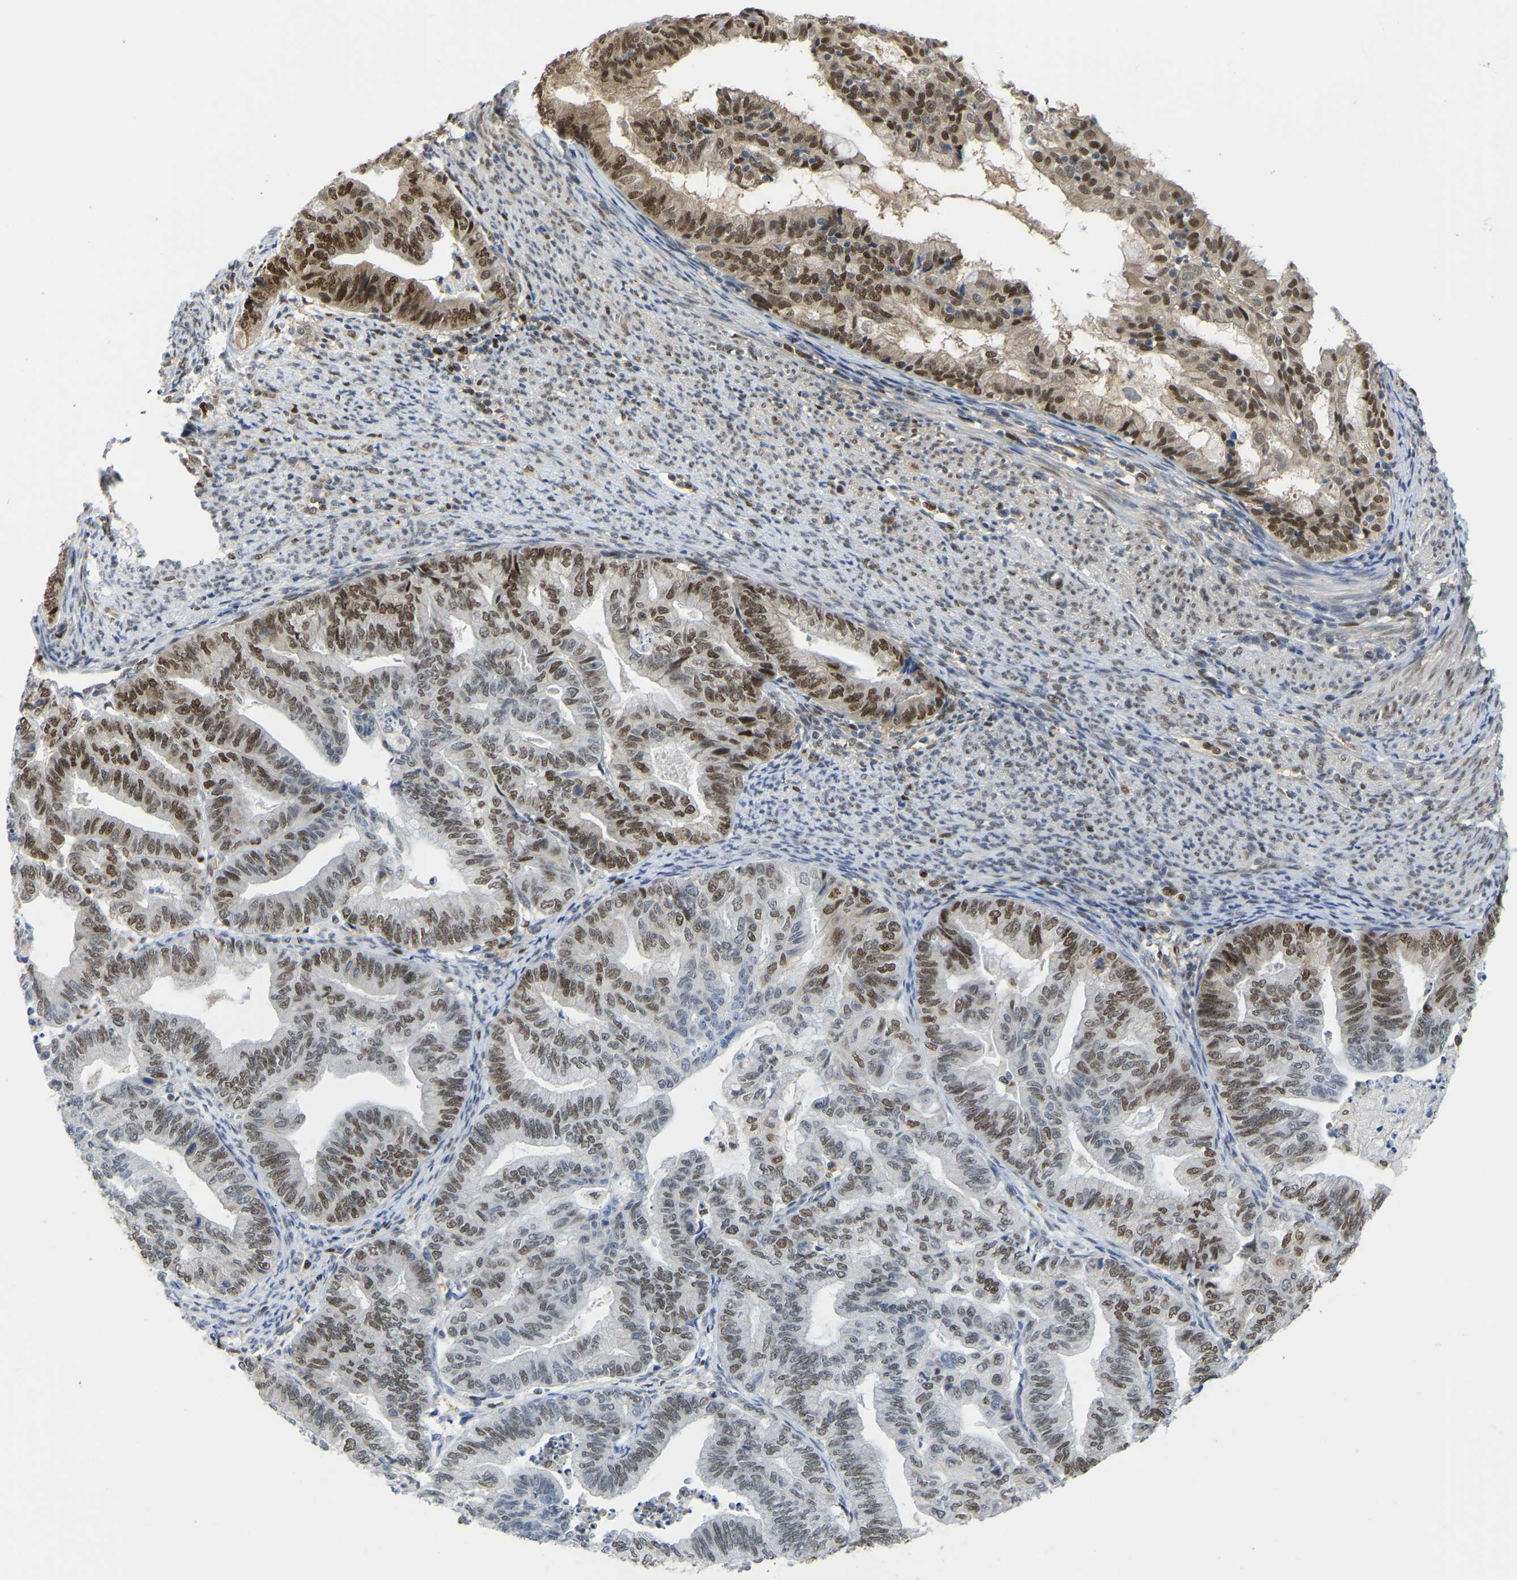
{"staining": {"intensity": "moderate", "quantity": "25%-75%", "location": "nuclear"}, "tissue": "endometrial cancer", "cell_type": "Tumor cells", "image_type": "cancer", "snomed": [{"axis": "morphology", "description": "Adenocarcinoma, NOS"}, {"axis": "topography", "description": "Endometrium"}], "caption": "Brown immunohistochemical staining in adenocarcinoma (endometrial) reveals moderate nuclear staining in about 25%-75% of tumor cells.", "gene": "KLRG2", "patient": {"sex": "female", "age": 79}}